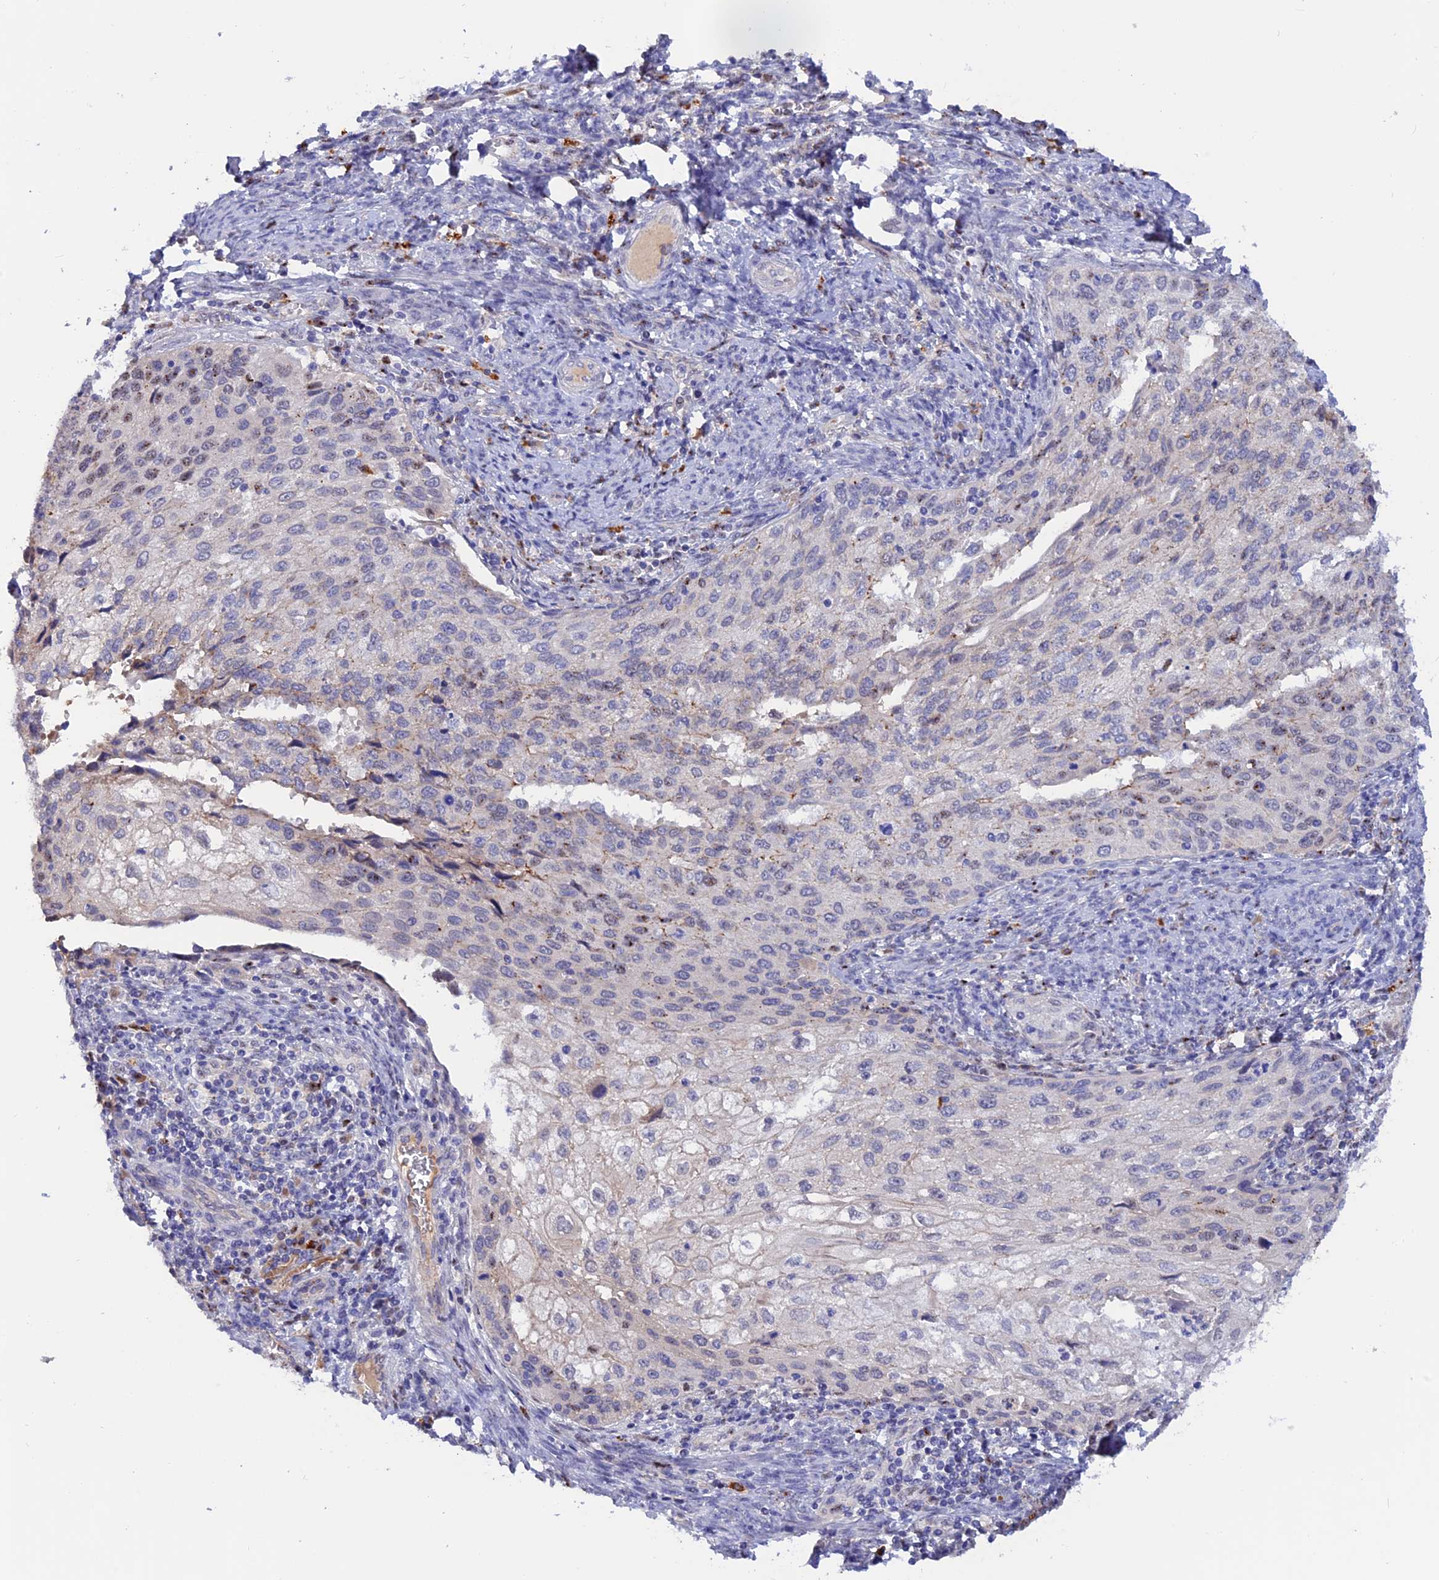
{"staining": {"intensity": "weak", "quantity": "<25%", "location": "nuclear"}, "tissue": "cervical cancer", "cell_type": "Tumor cells", "image_type": "cancer", "snomed": [{"axis": "morphology", "description": "Squamous cell carcinoma, NOS"}, {"axis": "topography", "description": "Cervix"}], "caption": "Image shows no protein staining in tumor cells of squamous cell carcinoma (cervical) tissue.", "gene": "GK5", "patient": {"sex": "female", "age": 67}}